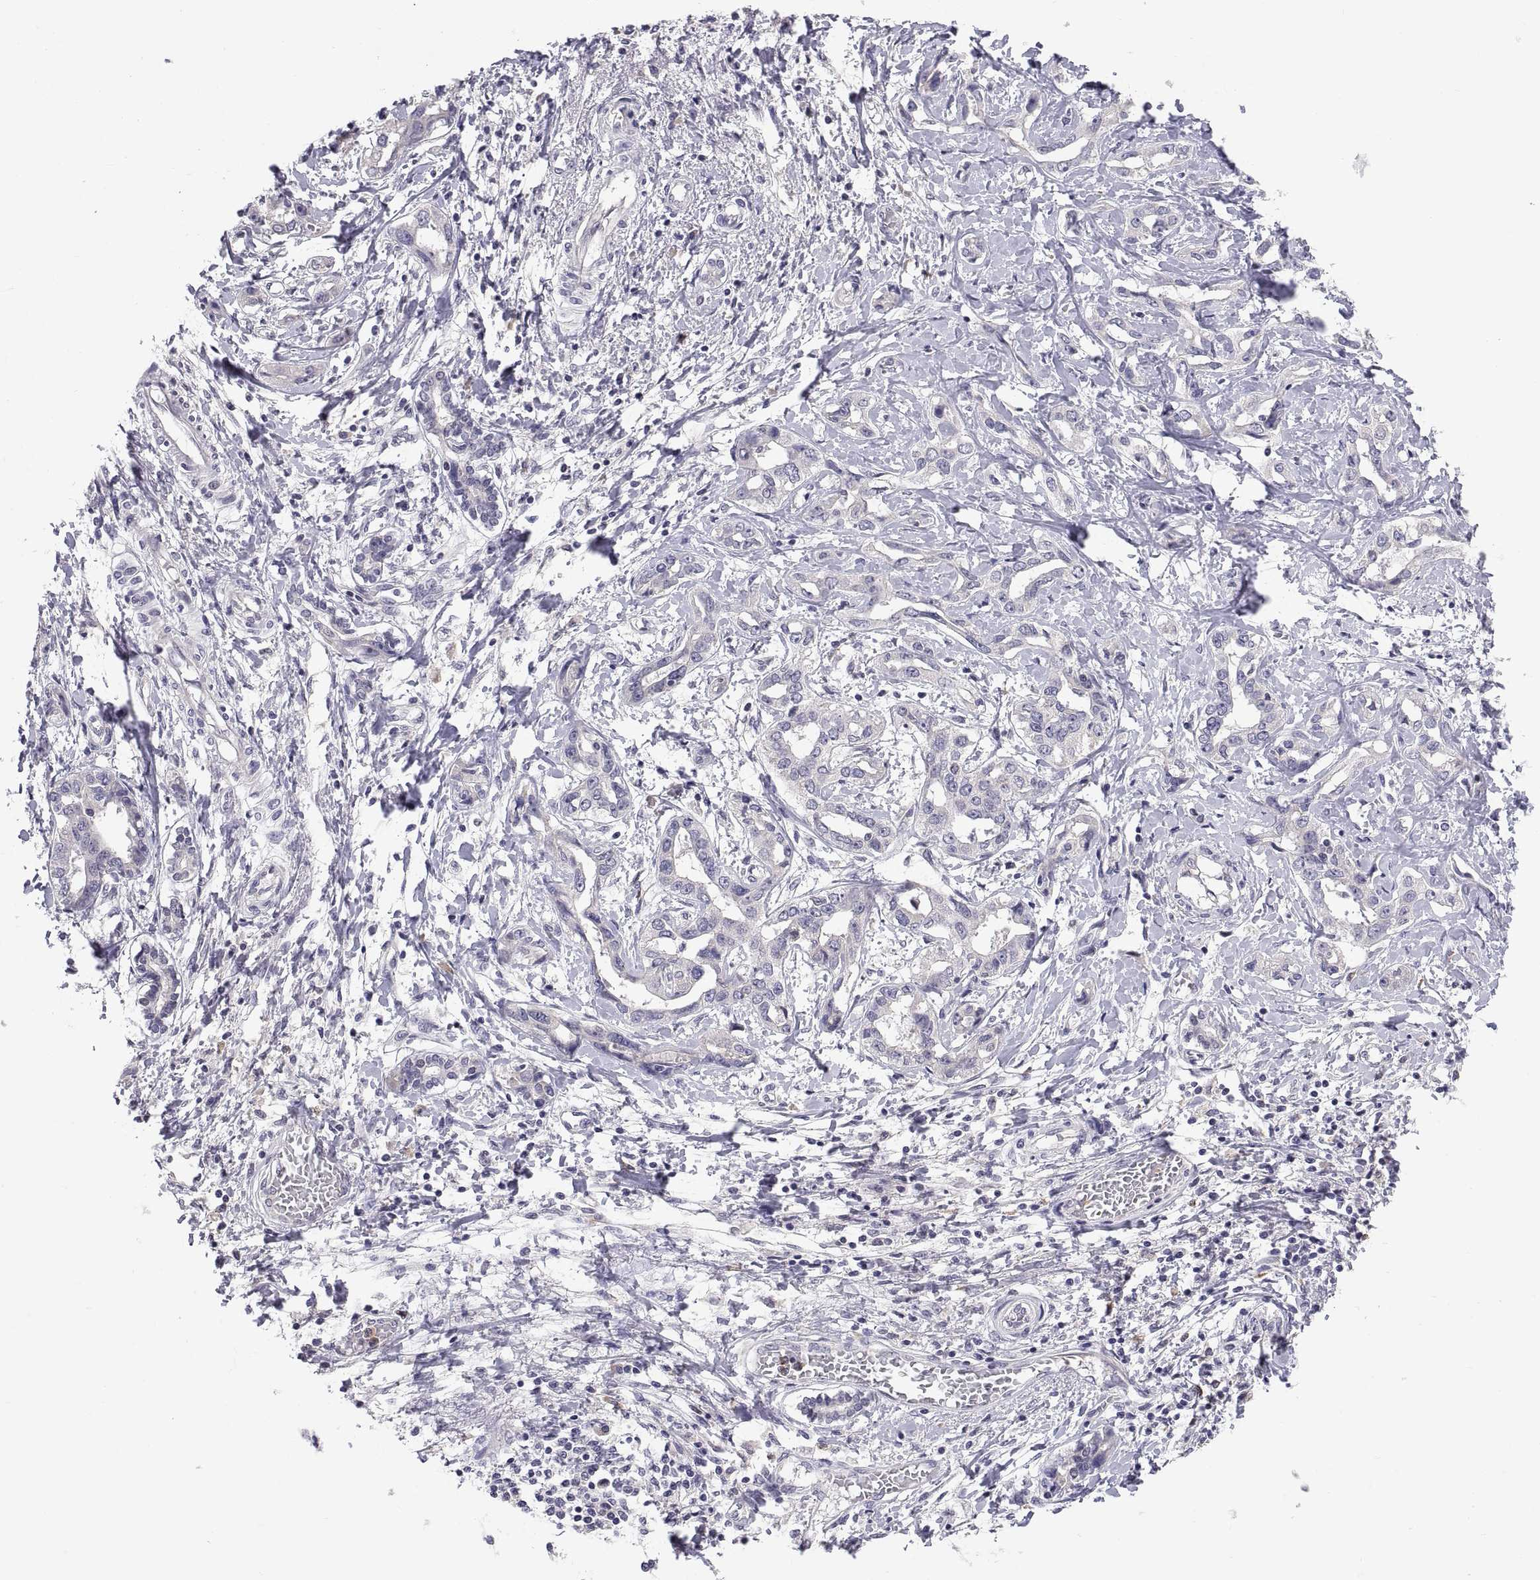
{"staining": {"intensity": "negative", "quantity": "none", "location": "none"}, "tissue": "liver cancer", "cell_type": "Tumor cells", "image_type": "cancer", "snomed": [{"axis": "morphology", "description": "Cholangiocarcinoma"}, {"axis": "topography", "description": "Liver"}], "caption": "A high-resolution image shows immunohistochemistry staining of liver cholangiocarcinoma, which shows no significant expression in tumor cells. (Brightfield microscopy of DAB immunohistochemistry (IHC) at high magnification).", "gene": "PKP1", "patient": {"sex": "male", "age": 59}}